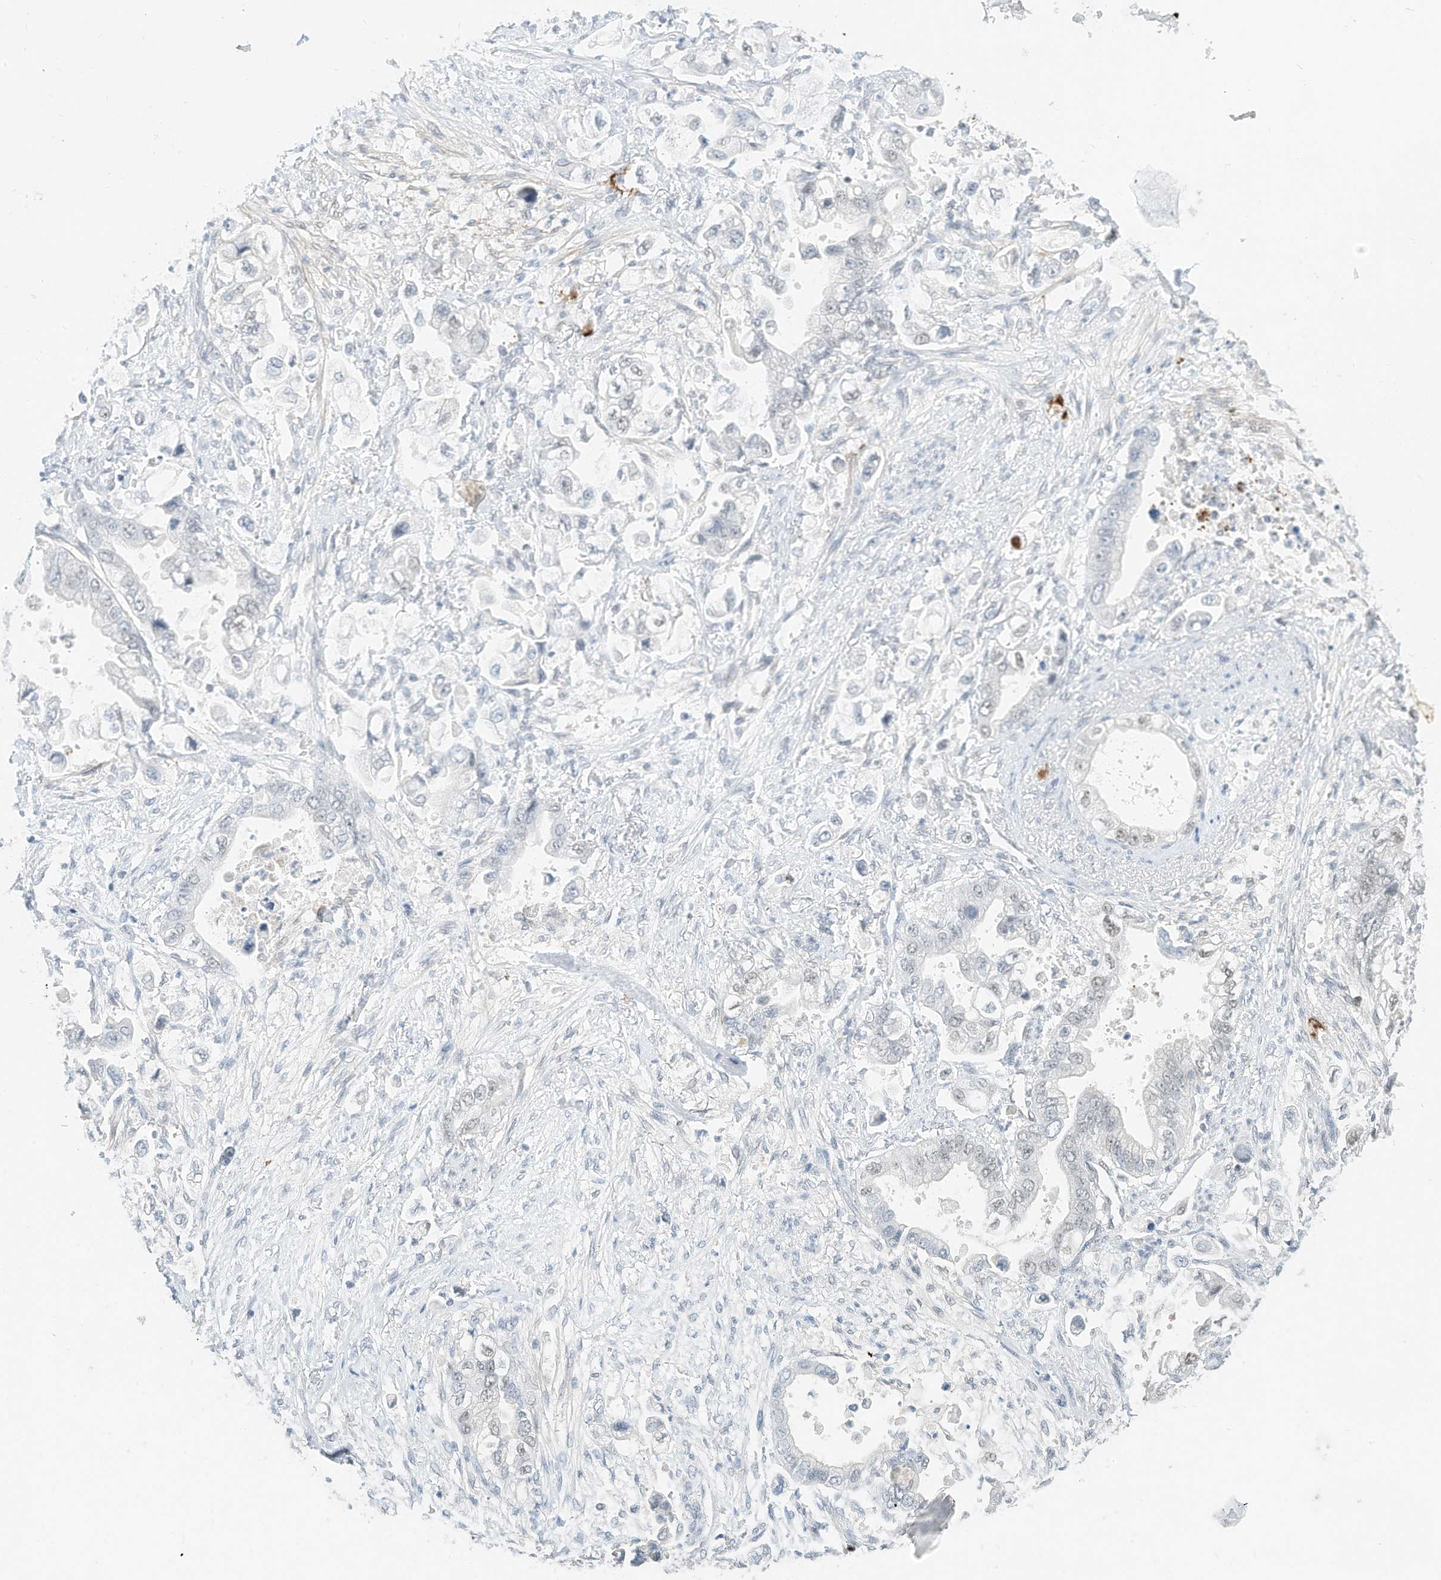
{"staining": {"intensity": "negative", "quantity": "none", "location": "none"}, "tissue": "stomach cancer", "cell_type": "Tumor cells", "image_type": "cancer", "snomed": [{"axis": "morphology", "description": "Adenocarcinoma, NOS"}, {"axis": "topography", "description": "Stomach"}], "caption": "Human stomach cancer (adenocarcinoma) stained for a protein using IHC demonstrates no expression in tumor cells.", "gene": "OGT", "patient": {"sex": "male", "age": 62}}